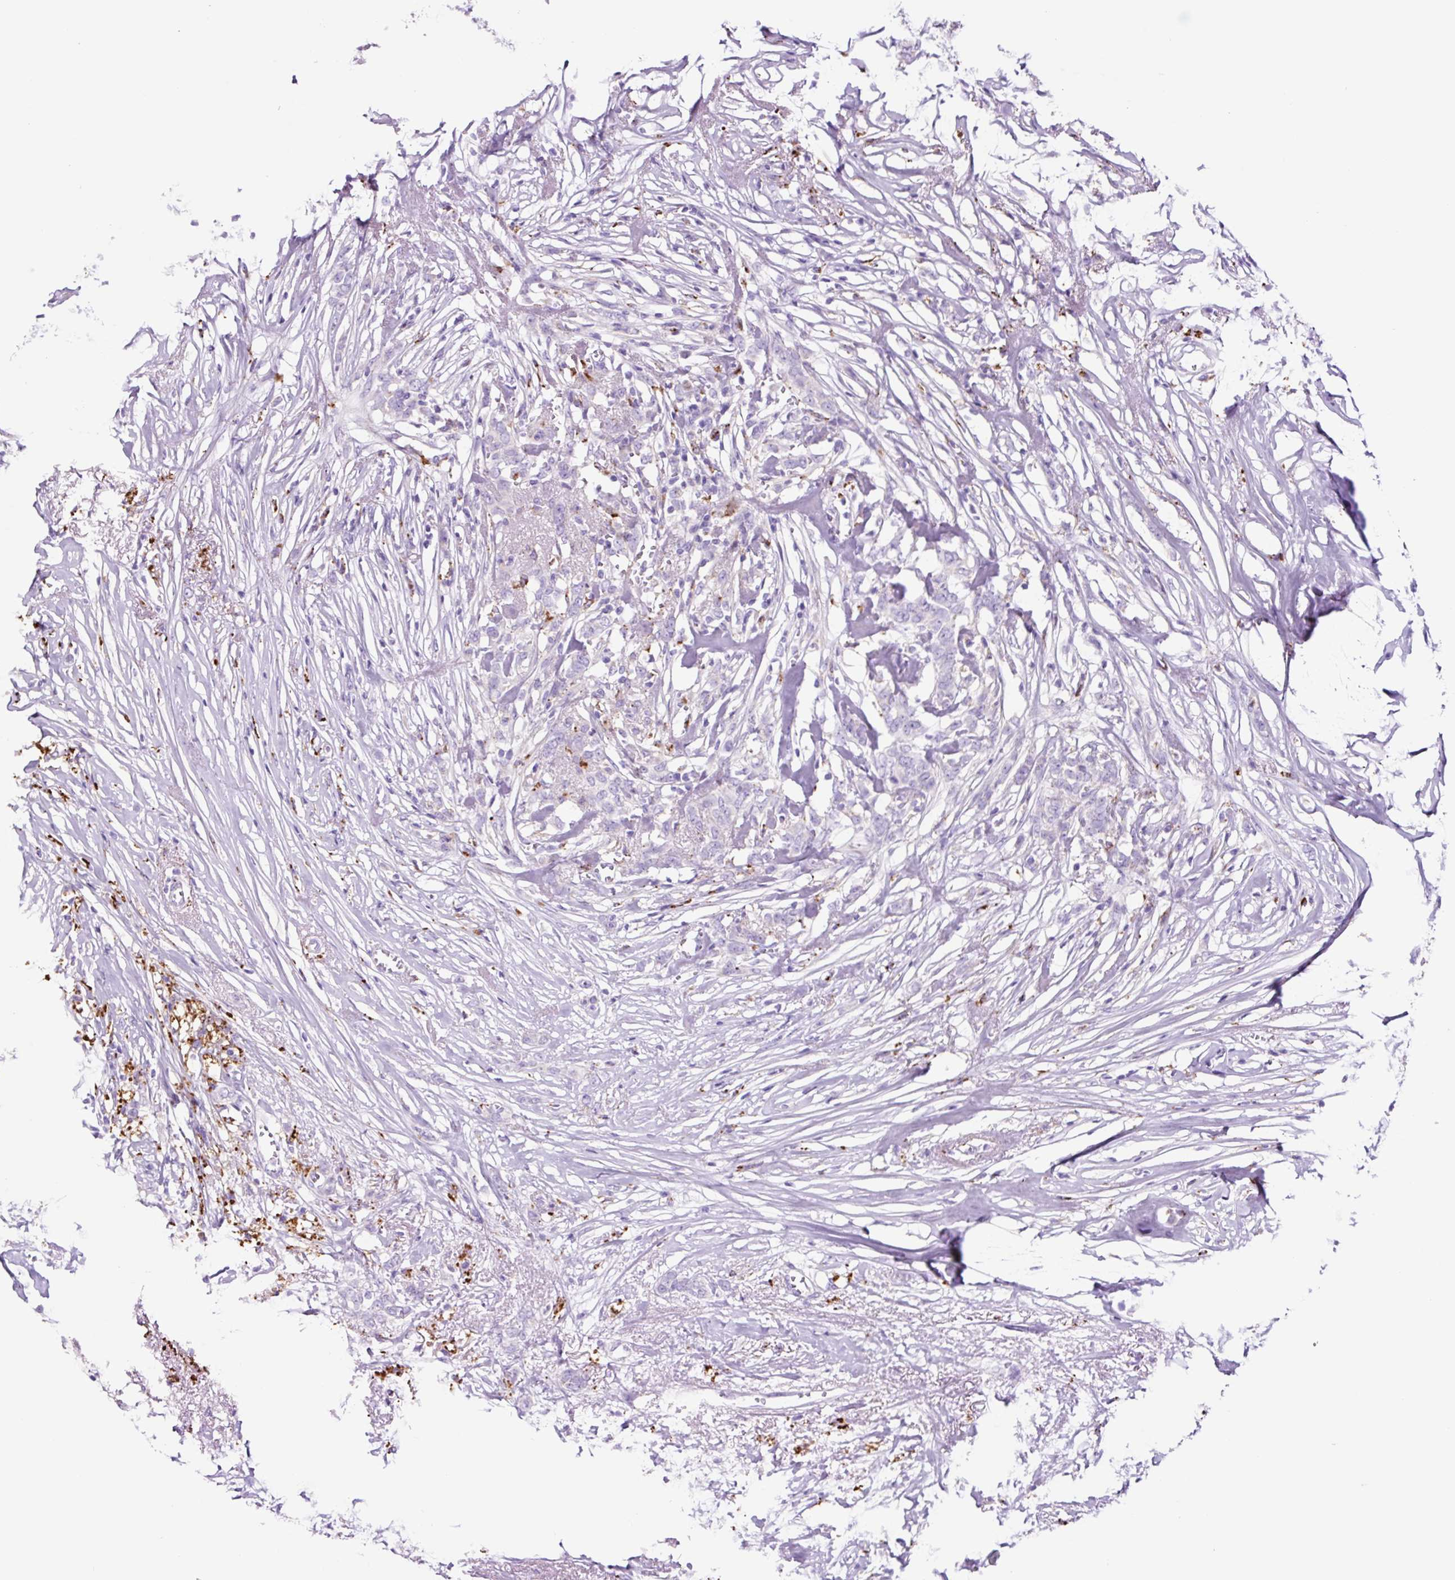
{"staining": {"intensity": "negative", "quantity": "none", "location": "none"}, "tissue": "breast cancer", "cell_type": "Tumor cells", "image_type": "cancer", "snomed": [{"axis": "morphology", "description": "Lobular carcinoma"}, {"axis": "topography", "description": "Breast"}], "caption": "Immunohistochemistry of breast cancer (lobular carcinoma) demonstrates no expression in tumor cells.", "gene": "LCN10", "patient": {"sex": "female", "age": 91}}